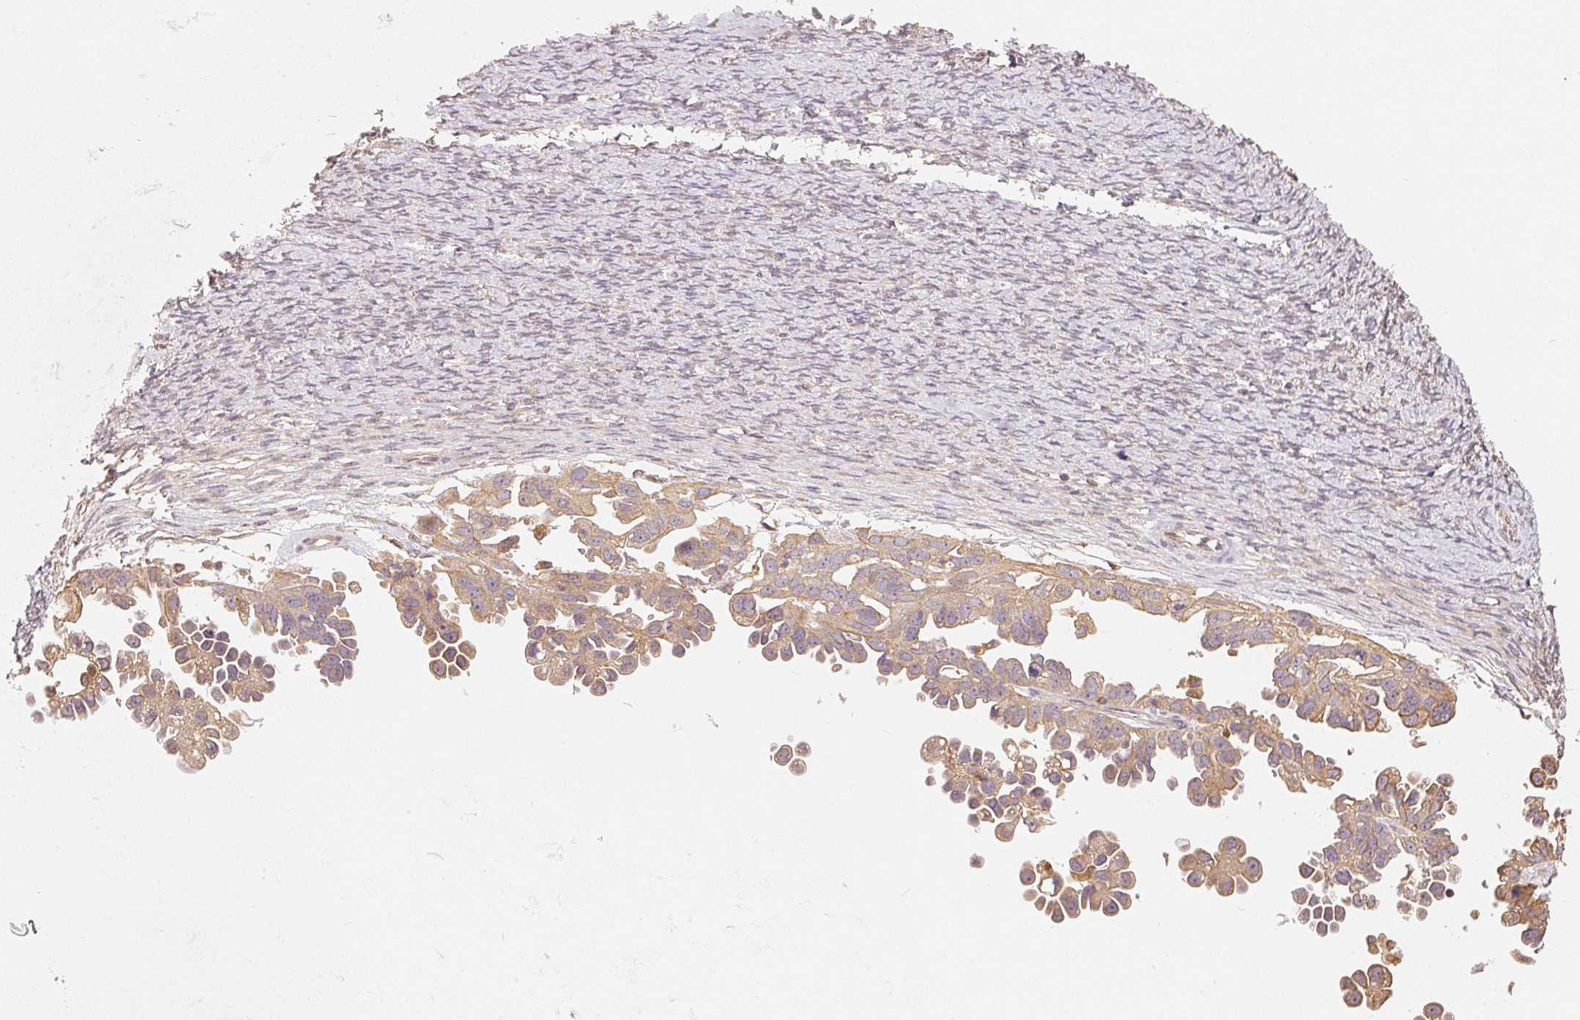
{"staining": {"intensity": "weak", "quantity": ">75%", "location": "cytoplasmic/membranous"}, "tissue": "ovarian cancer", "cell_type": "Tumor cells", "image_type": "cancer", "snomed": [{"axis": "morphology", "description": "Cystadenocarcinoma, serous, NOS"}, {"axis": "topography", "description": "Ovary"}], "caption": "Protein staining of ovarian cancer (serous cystadenocarcinoma) tissue reveals weak cytoplasmic/membranous staining in about >75% of tumor cells.", "gene": "GUSB", "patient": {"sex": "female", "age": 53}}